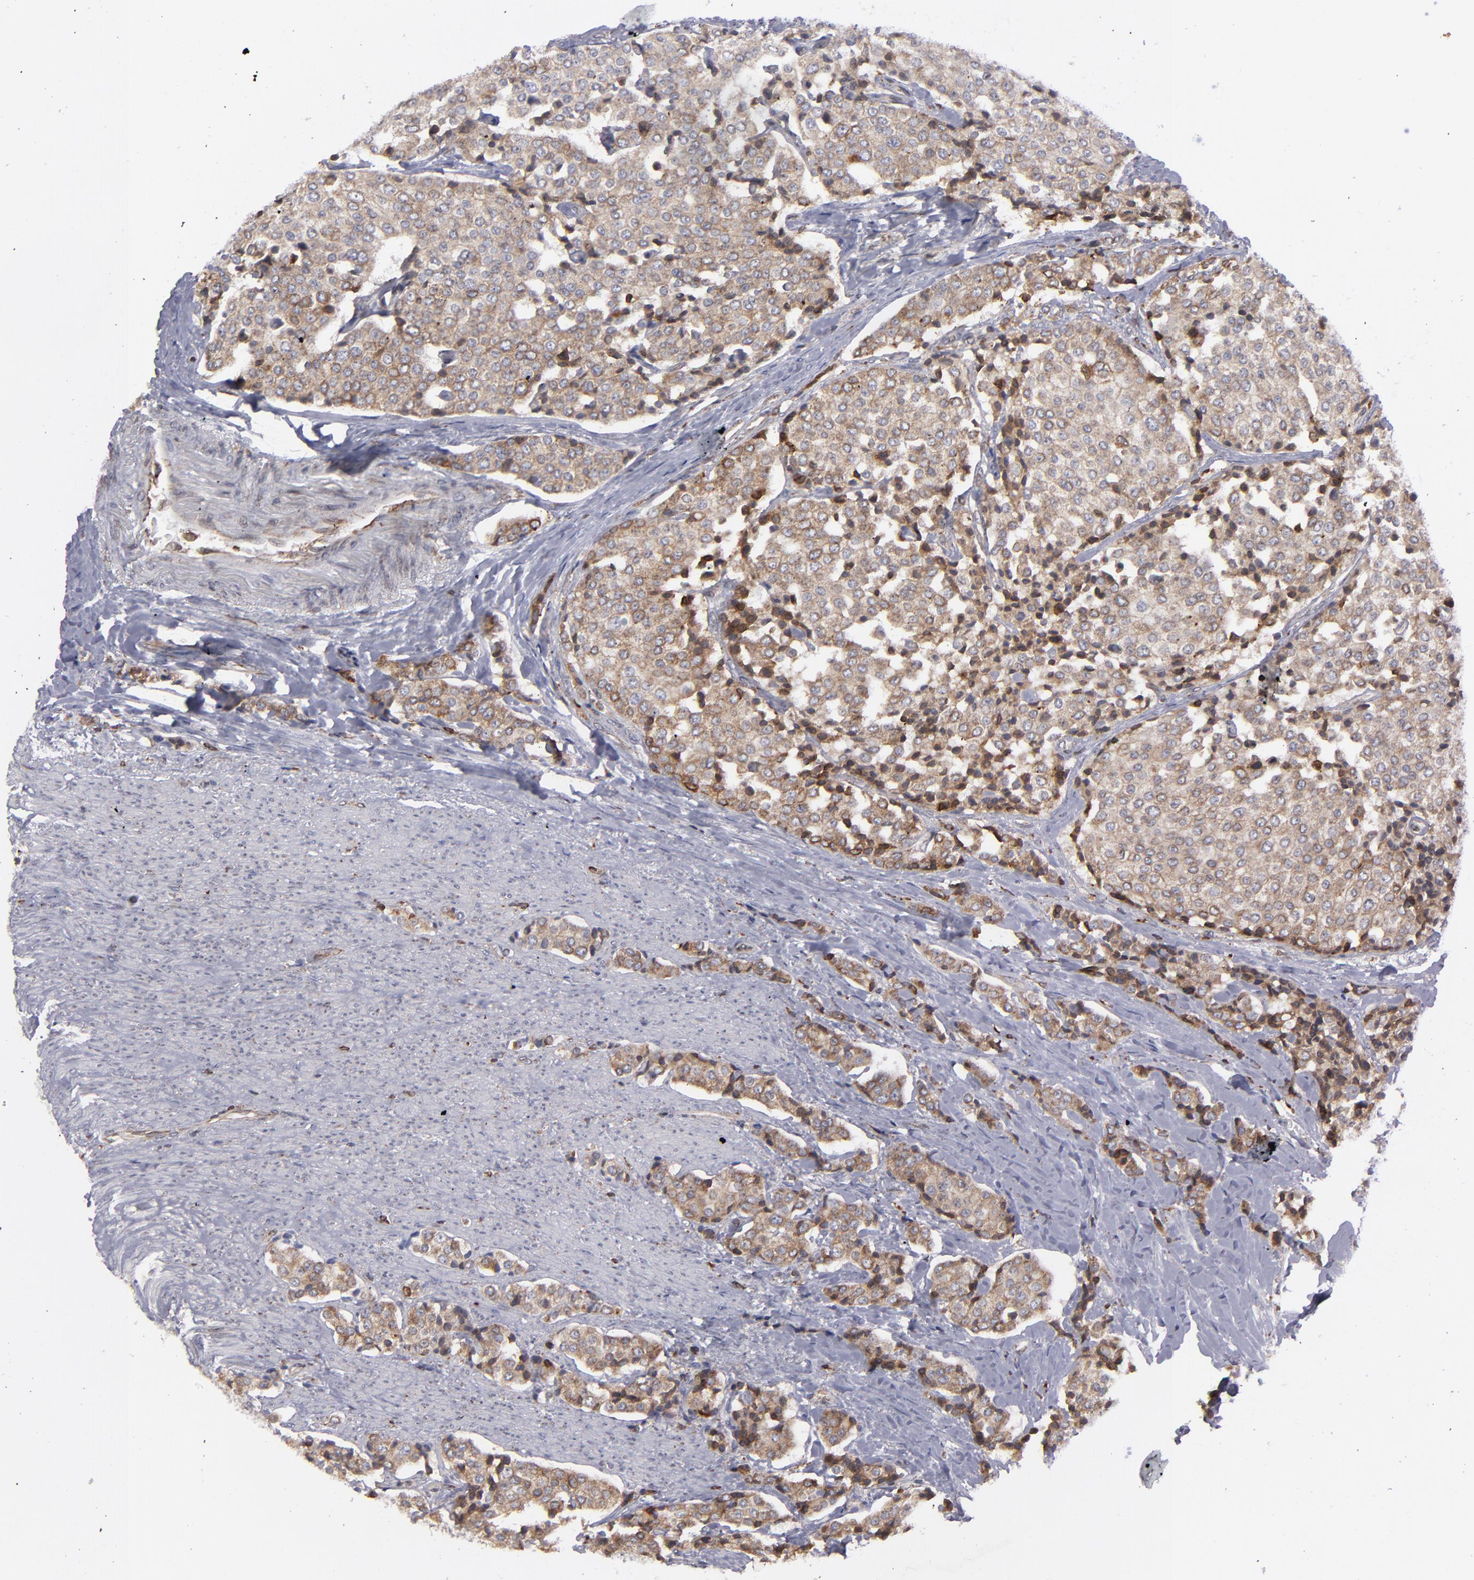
{"staining": {"intensity": "moderate", "quantity": ">75%", "location": "cytoplasmic/membranous"}, "tissue": "carcinoid", "cell_type": "Tumor cells", "image_type": "cancer", "snomed": [{"axis": "morphology", "description": "Carcinoid, malignant, NOS"}, {"axis": "topography", "description": "Colon"}], "caption": "This micrograph shows immunohistochemistry staining of malignant carcinoid, with medium moderate cytoplasmic/membranous expression in approximately >75% of tumor cells.", "gene": "TMX1", "patient": {"sex": "female", "age": 61}}